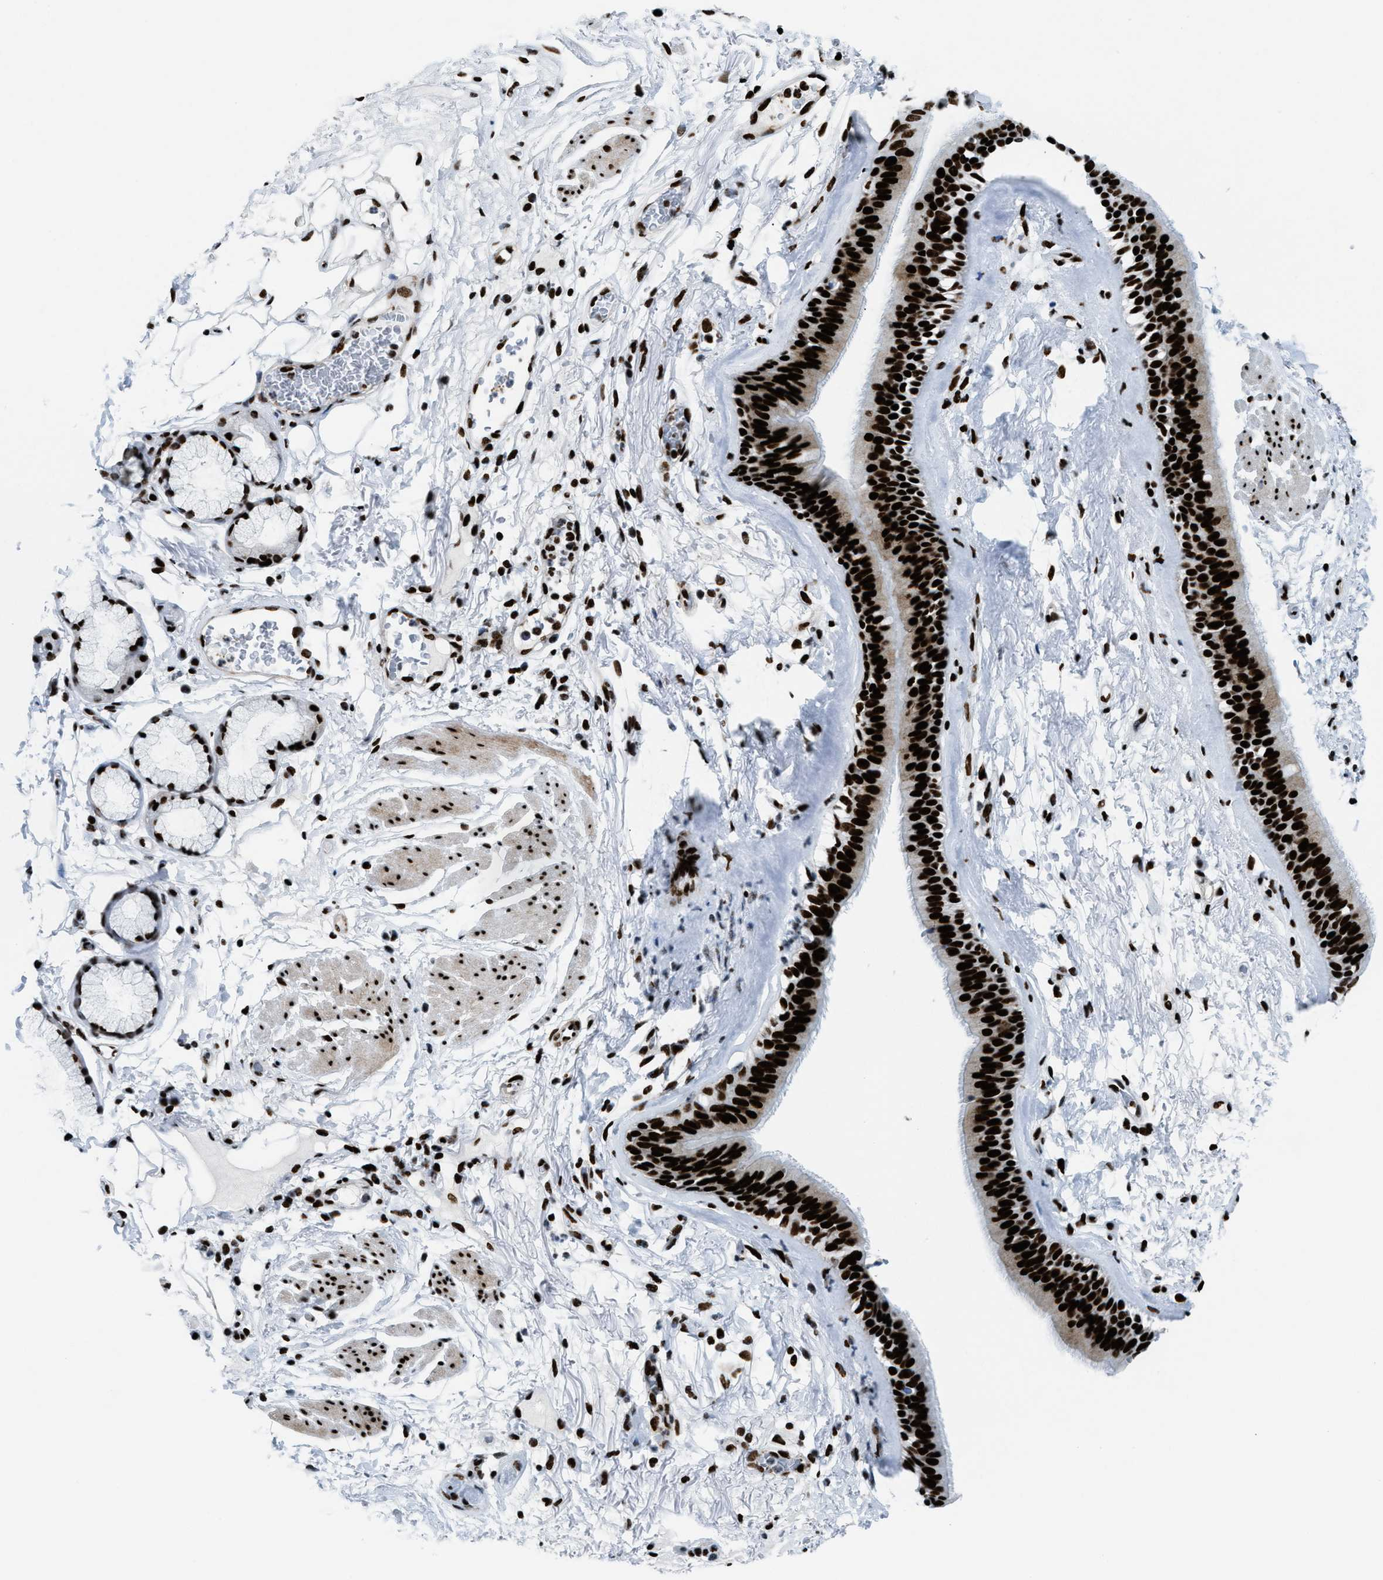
{"staining": {"intensity": "strong", "quantity": ">75%", "location": "nuclear"}, "tissue": "bronchus", "cell_type": "Respiratory epithelial cells", "image_type": "normal", "snomed": [{"axis": "morphology", "description": "Normal tissue, NOS"}, {"axis": "topography", "description": "Cartilage tissue"}], "caption": "This is a micrograph of IHC staining of benign bronchus, which shows strong expression in the nuclear of respiratory epithelial cells.", "gene": "NONO", "patient": {"sex": "female", "age": 63}}